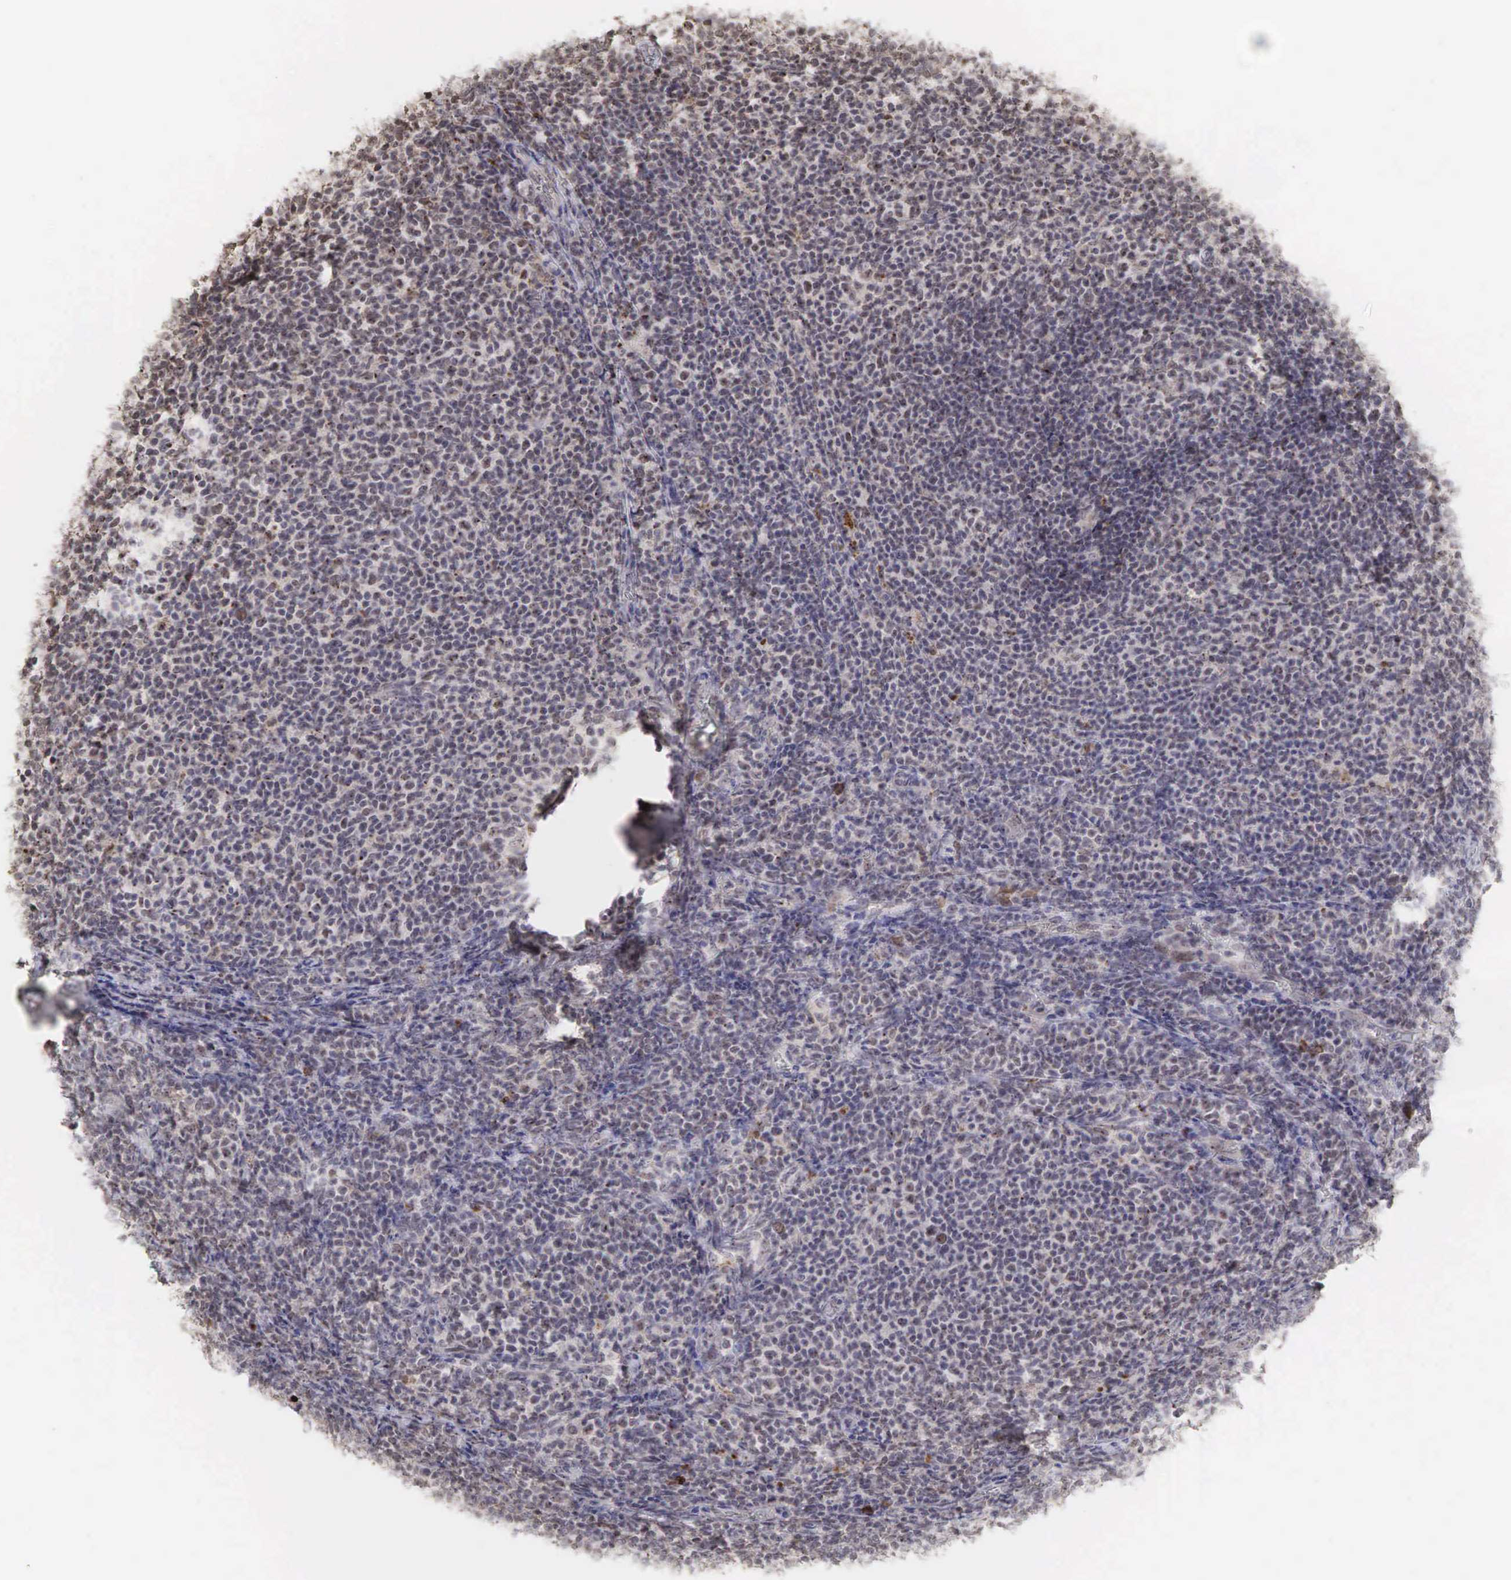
{"staining": {"intensity": "moderate", "quantity": "25%-75%", "location": "cytoplasmic/membranous,nuclear"}, "tissue": "lymphoma", "cell_type": "Tumor cells", "image_type": "cancer", "snomed": [{"axis": "morphology", "description": "Malignant lymphoma, non-Hodgkin's type, Low grade"}, {"axis": "topography", "description": "Lymph node"}], "caption": "Low-grade malignant lymphoma, non-Hodgkin's type tissue exhibits moderate cytoplasmic/membranous and nuclear positivity in about 25%-75% of tumor cells, visualized by immunohistochemistry.", "gene": "DKC1", "patient": {"sex": "male", "age": 74}}